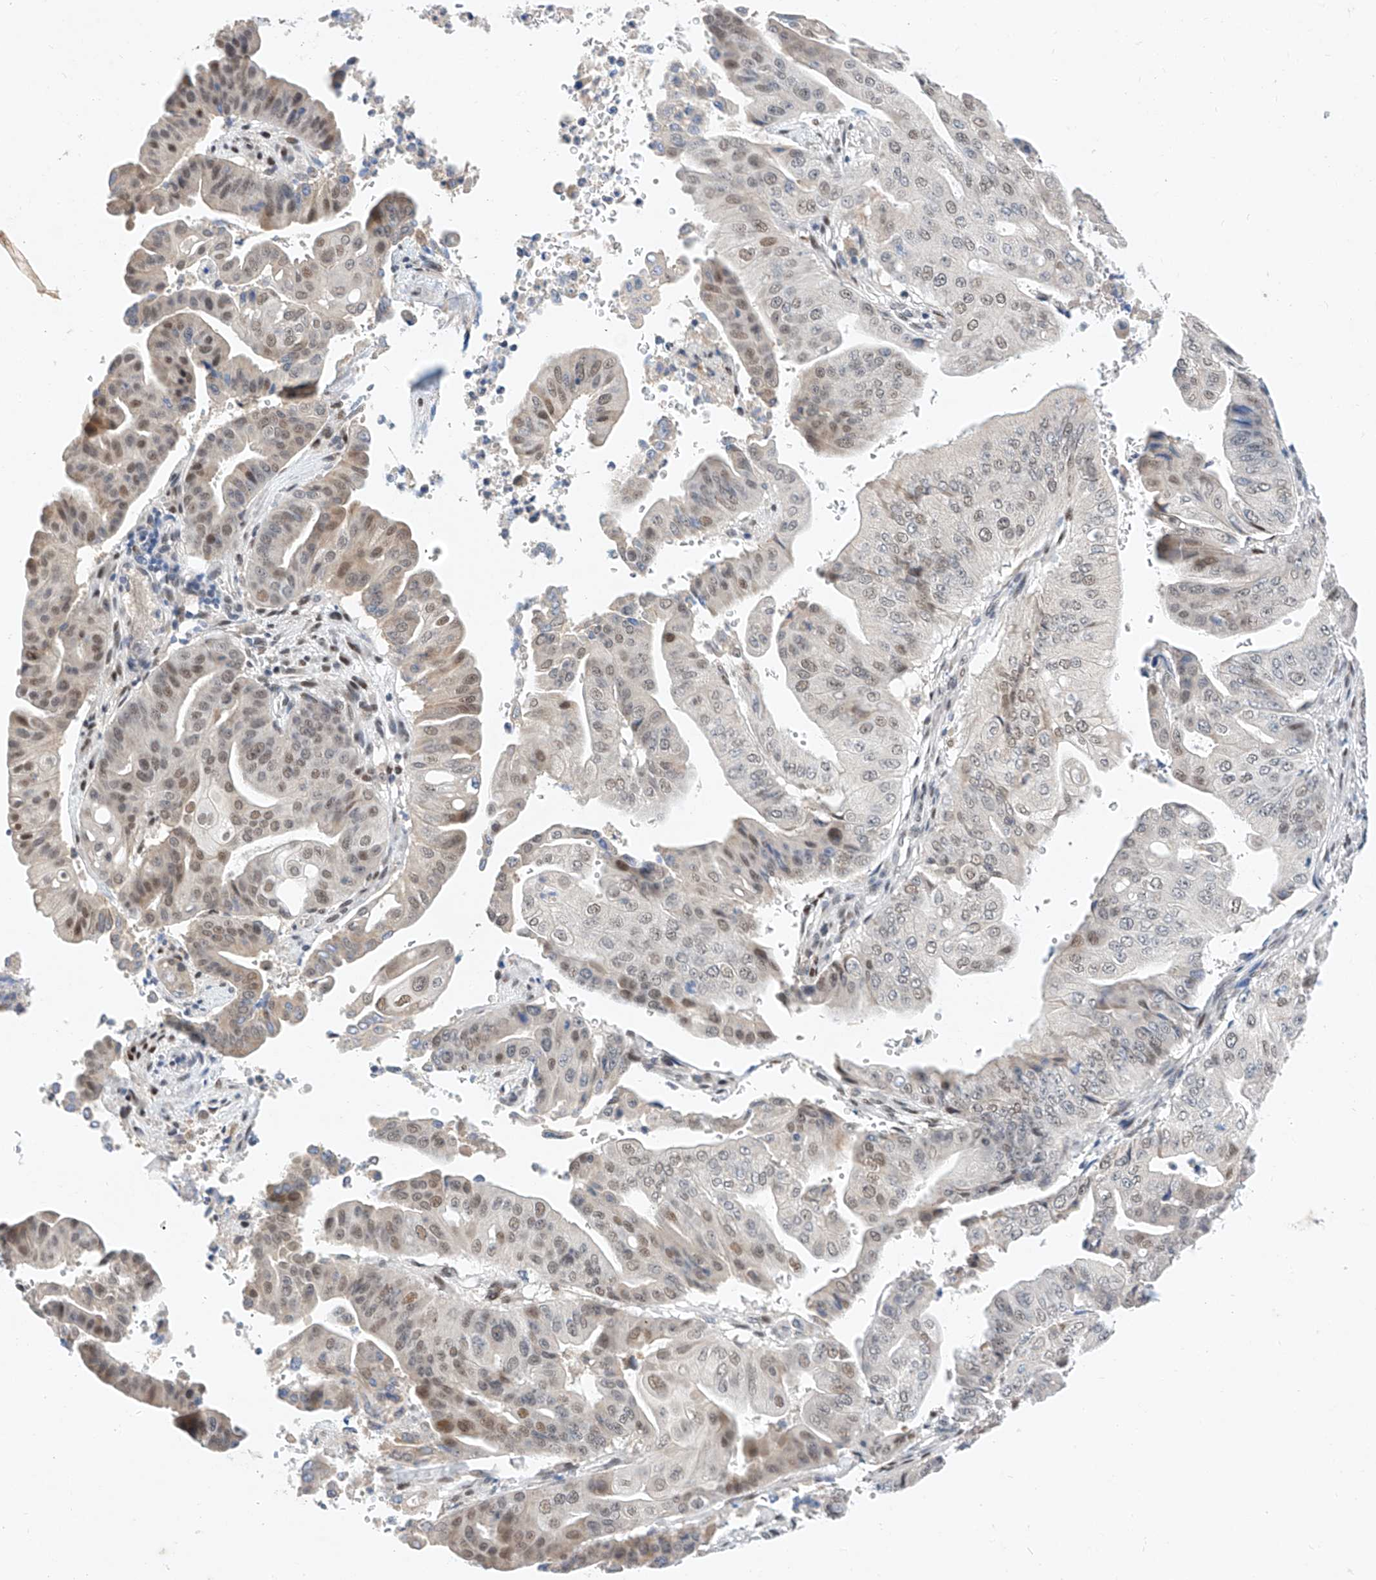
{"staining": {"intensity": "moderate", "quantity": "25%-75%", "location": "nuclear"}, "tissue": "pancreatic cancer", "cell_type": "Tumor cells", "image_type": "cancer", "snomed": [{"axis": "morphology", "description": "Adenocarcinoma, NOS"}, {"axis": "topography", "description": "Pancreas"}], "caption": "Tumor cells demonstrate moderate nuclear staining in approximately 25%-75% of cells in pancreatic adenocarcinoma.", "gene": "KCNJ1", "patient": {"sex": "female", "age": 77}}